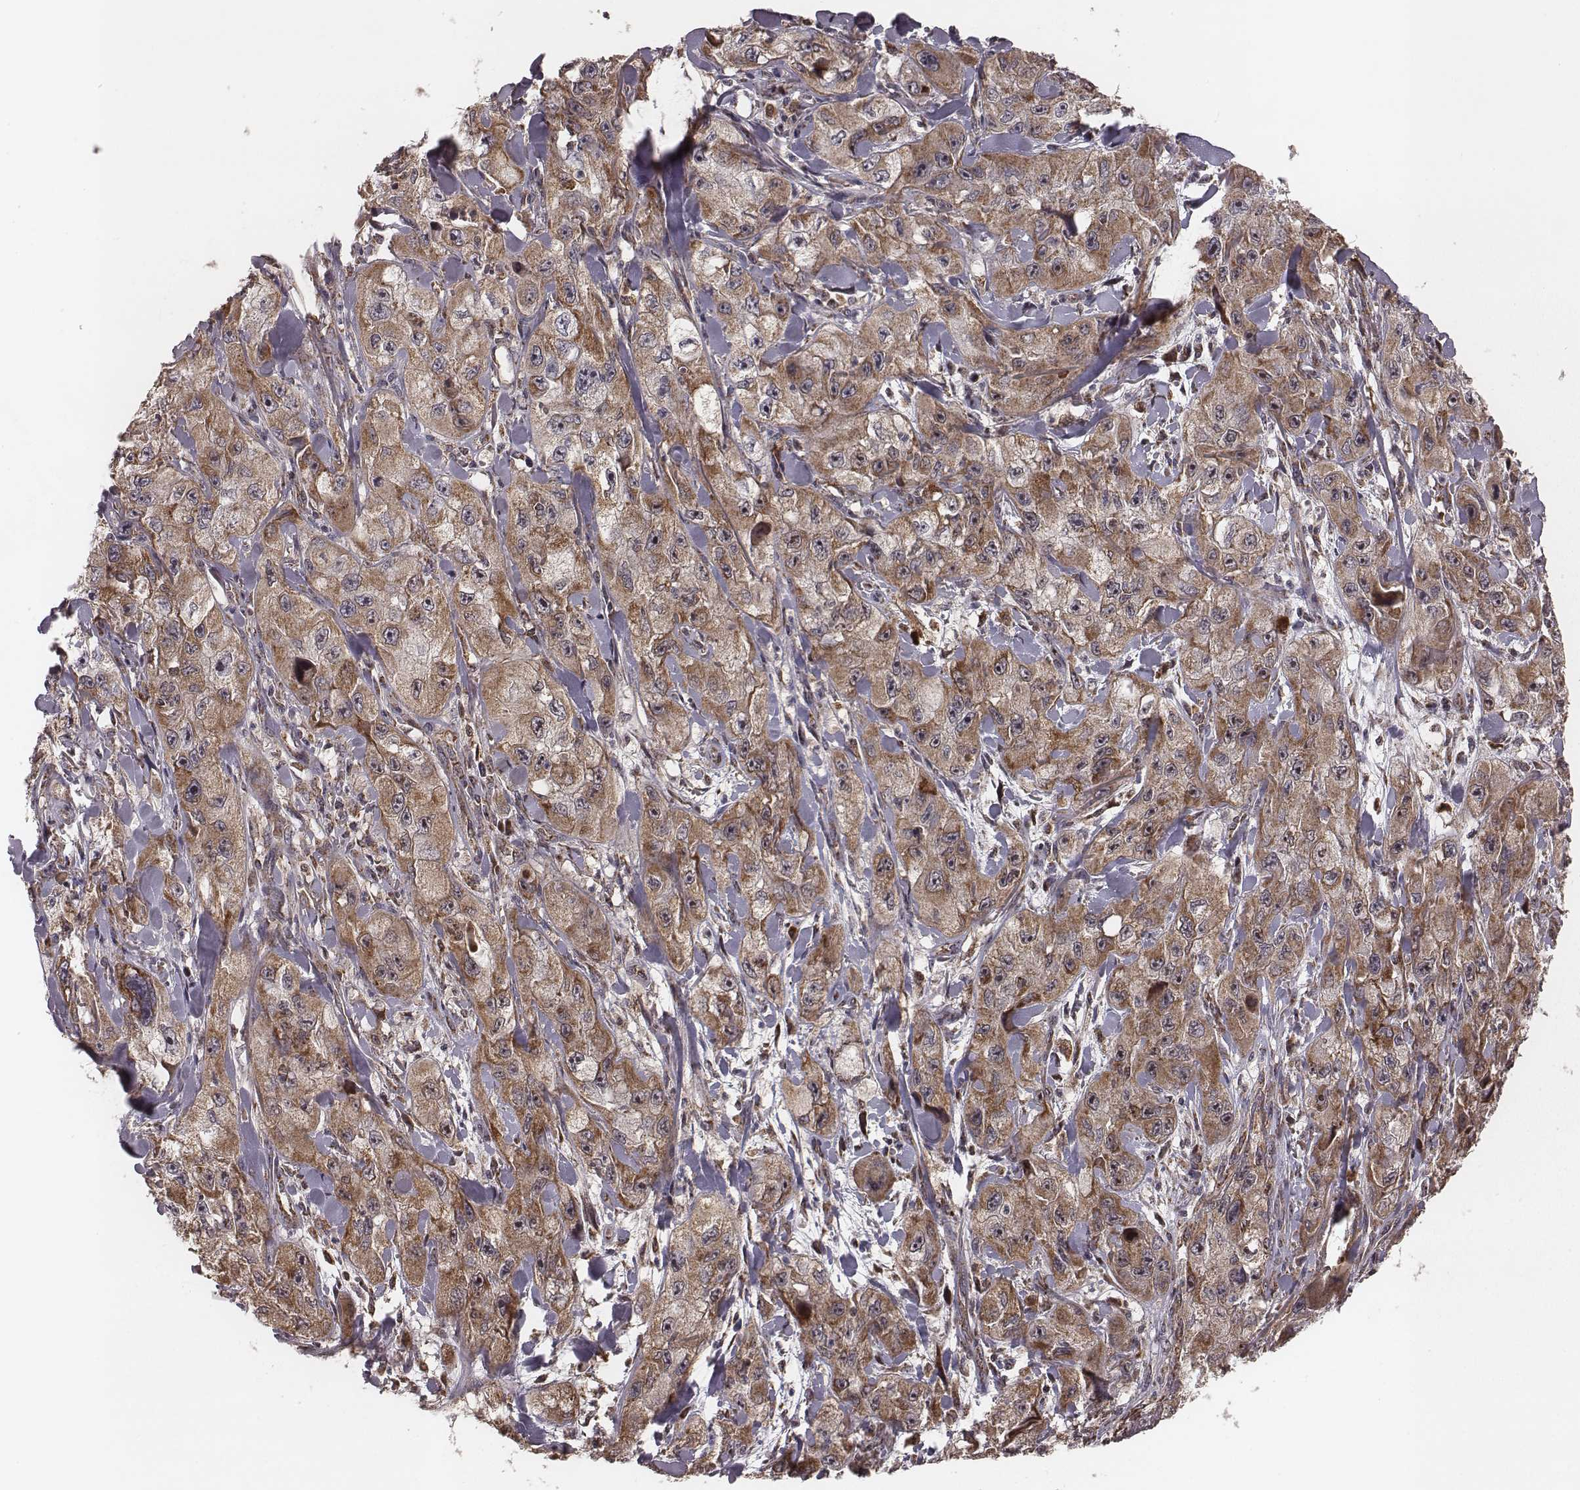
{"staining": {"intensity": "moderate", "quantity": "25%-75%", "location": "cytoplasmic/membranous"}, "tissue": "skin cancer", "cell_type": "Tumor cells", "image_type": "cancer", "snomed": [{"axis": "morphology", "description": "Squamous cell carcinoma, NOS"}, {"axis": "topography", "description": "Skin"}, {"axis": "topography", "description": "Subcutis"}], "caption": "Brown immunohistochemical staining in human skin cancer displays moderate cytoplasmic/membranous staining in about 25%-75% of tumor cells. (DAB (3,3'-diaminobenzidine) IHC with brightfield microscopy, high magnification).", "gene": "ZDHHC21", "patient": {"sex": "male", "age": 73}}